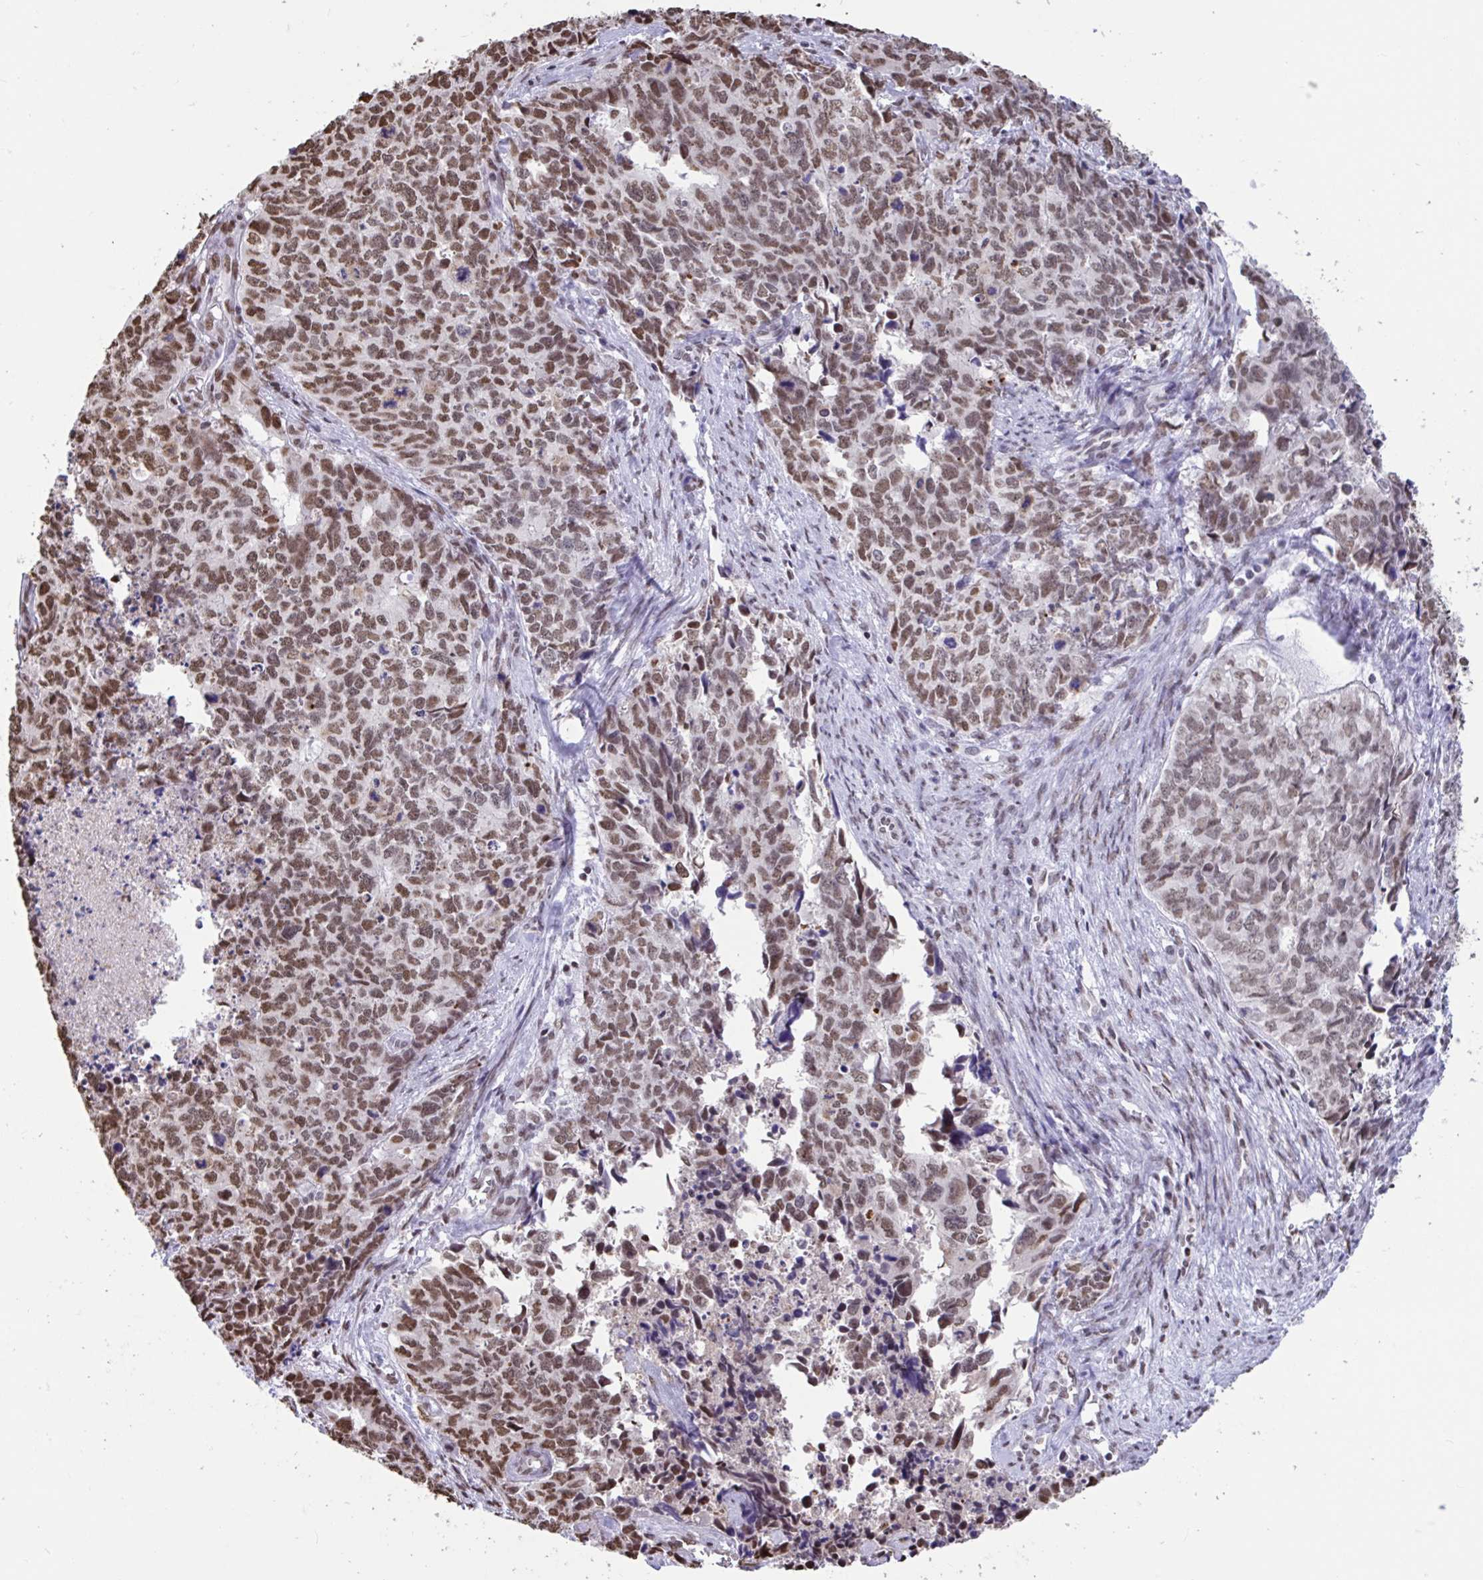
{"staining": {"intensity": "moderate", "quantity": ">75%", "location": "nuclear"}, "tissue": "cervical cancer", "cell_type": "Tumor cells", "image_type": "cancer", "snomed": [{"axis": "morphology", "description": "Adenocarcinoma, NOS"}, {"axis": "topography", "description": "Cervix"}], "caption": "Brown immunohistochemical staining in human cervical adenocarcinoma demonstrates moderate nuclear staining in approximately >75% of tumor cells.", "gene": "HNRNPDL", "patient": {"sex": "female", "age": 63}}